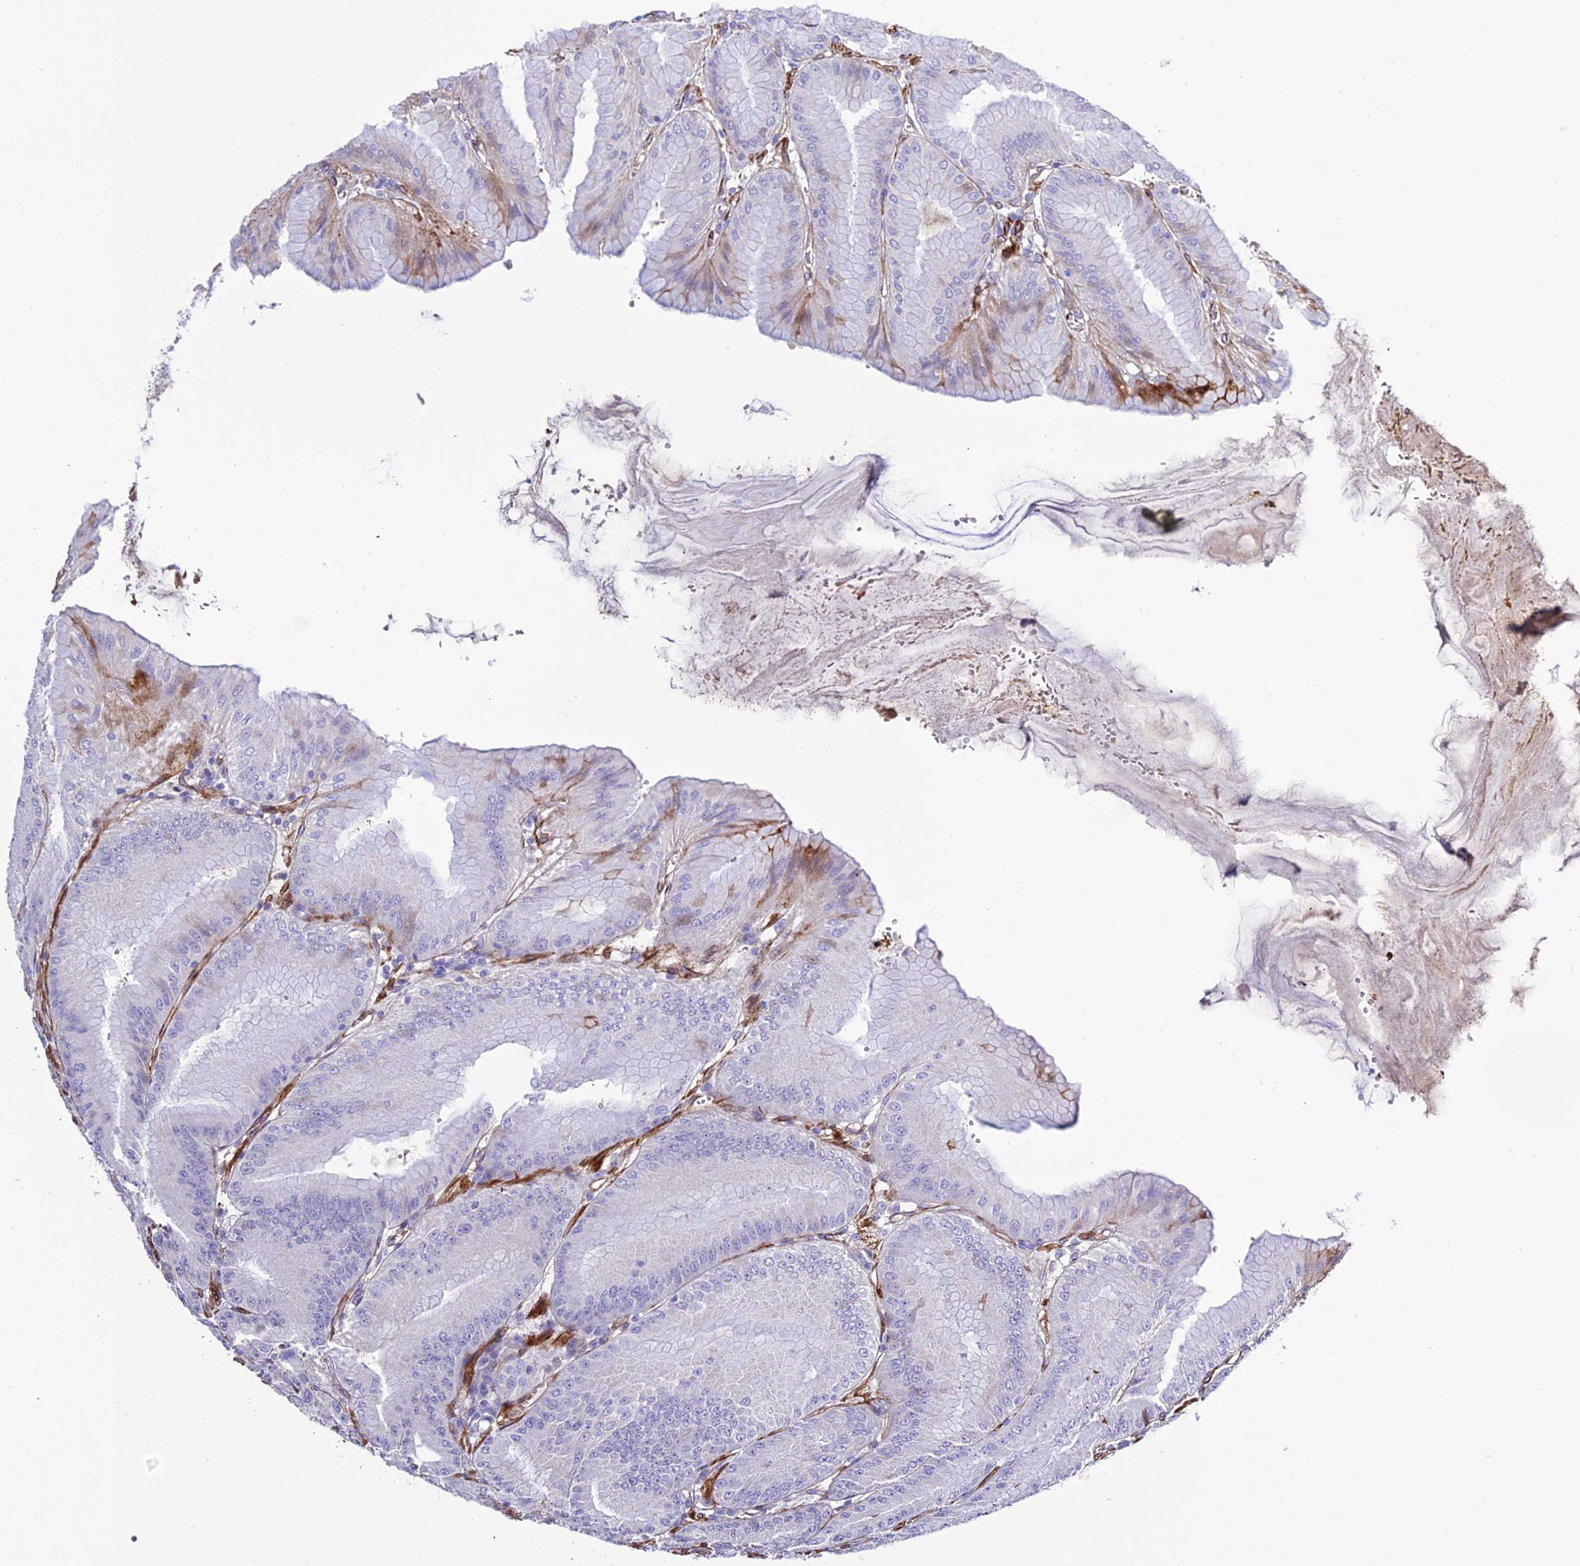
{"staining": {"intensity": "negative", "quantity": "none", "location": "none"}, "tissue": "stomach", "cell_type": "Glandular cells", "image_type": "normal", "snomed": [{"axis": "morphology", "description": "Normal tissue, NOS"}, {"axis": "topography", "description": "Stomach, lower"}], "caption": "Immunohistochemistry (IHC) photomicrograph of unremarkable stomach: stomach stained with DAB (3,3'-diaminobenzidine) demonstrates no significant protein positivity in glandular cells.", "gene": "REX1BD", "patient": {"sex": "male", "age": 71}}